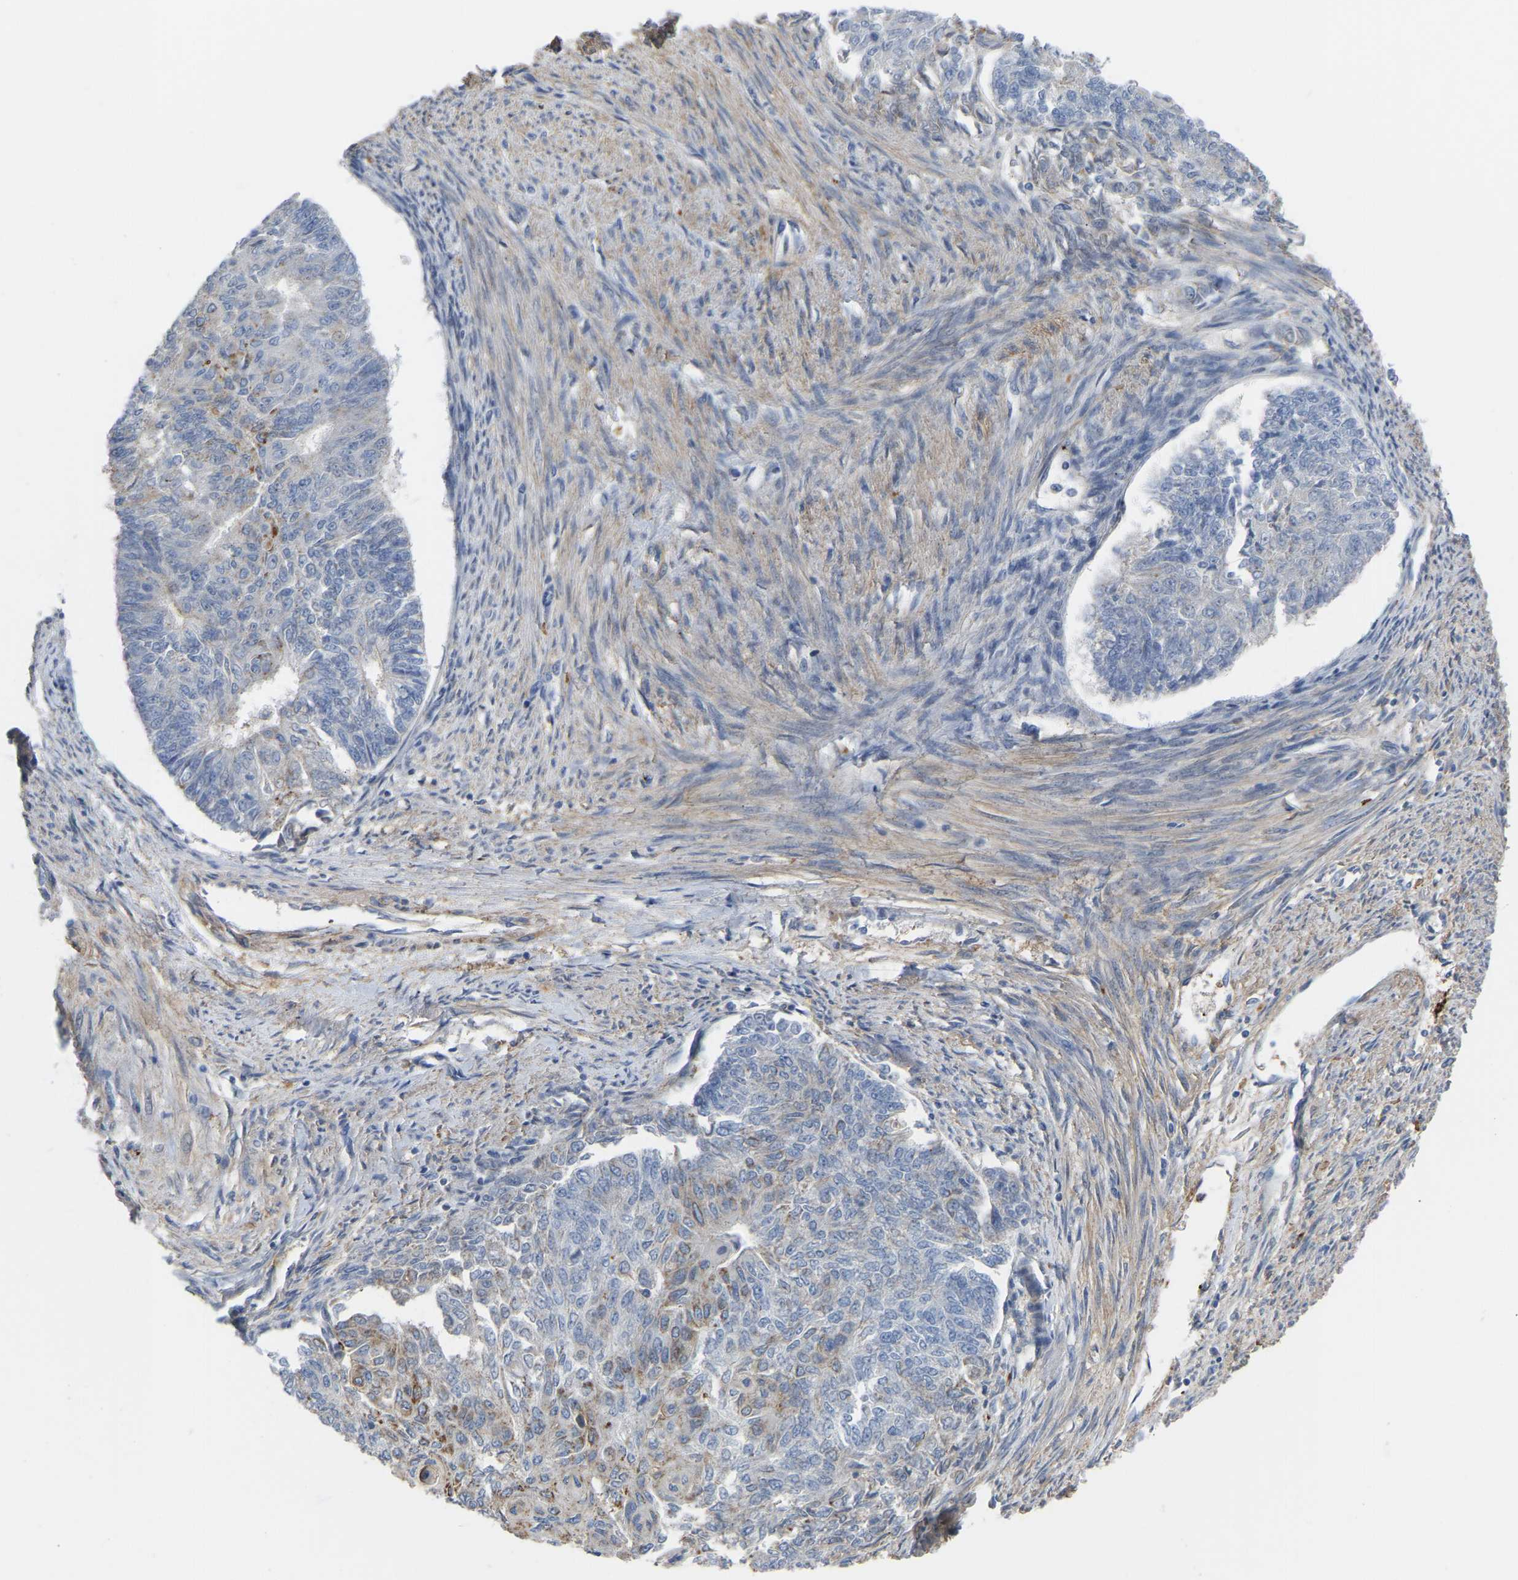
{"staining": {"intensity": "moderate", "quantity": "<25%", "location": "cytoplasmic/membranous"}, "tissue": "endometrial cancer", "cell_type": "Tumor cells", "image_type": "cancer", "snomed": [{"axis": "morphology", "description": "Adenocarcinoma, NOS"}, {"axis": "topography", "description": "Endometrium"}], "caption": "Protein staining by IHC reveals moderate cytoplasmic/membranous expression in about <25% of tumor cells in adenocarcinoma (endometrial).", "gene": "ZNF449", "patient": {"sex": "female", "age": 32}}